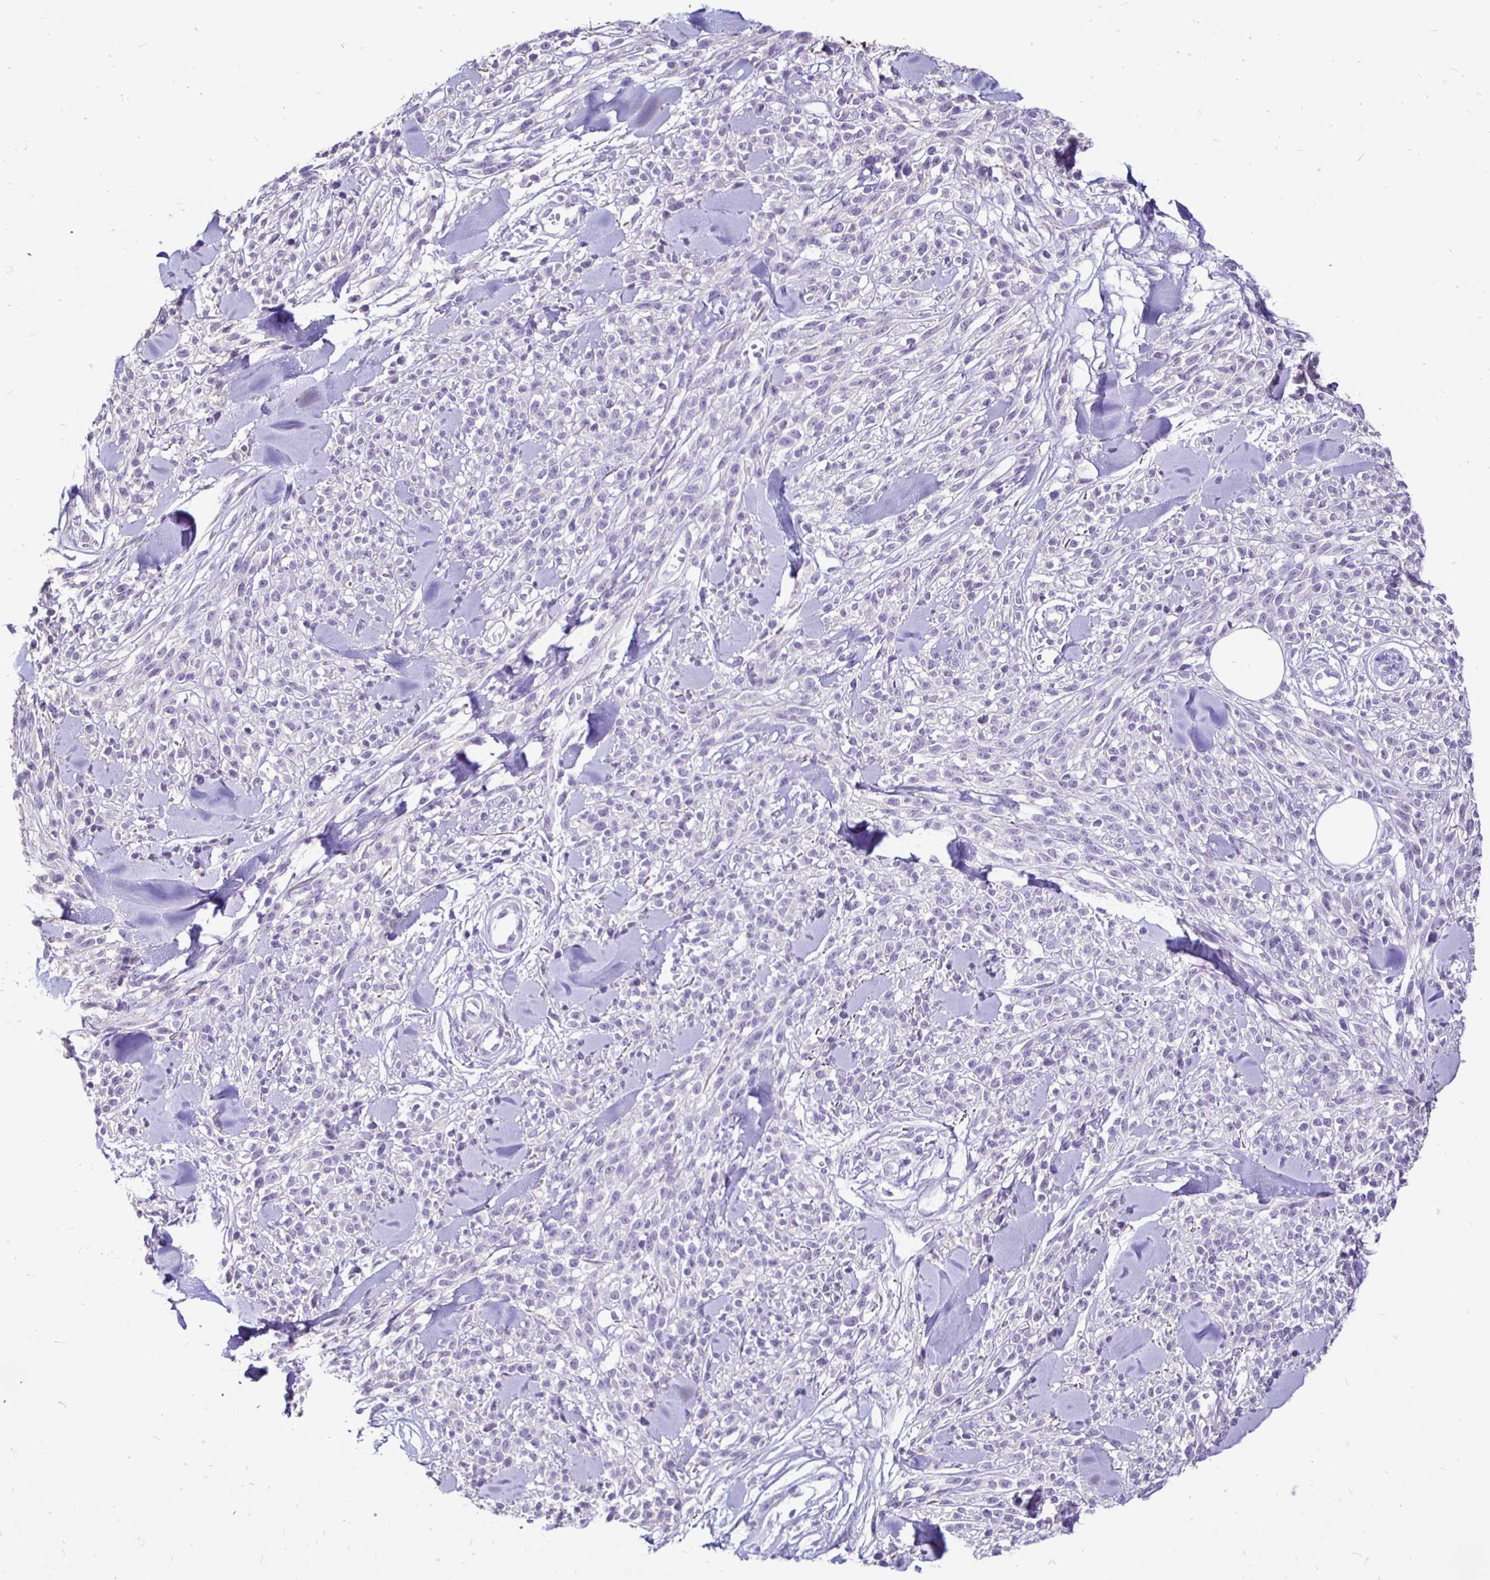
{"staining": {"intensity": "negative", "quantity": "none", "location": "none"}, "tissue": "melanoma", "cell_type": "Tumor cells", "image_type": "cancer", "snomed": [{"axis": "morphology", "description": "Malignant melanoma, NOS"}, {"axis": "topography", "description": "Skin"}, {"axis": "topography", "description": "Skin of trunk"}], "caption": "The image shows no significant positivity in tumor cells of melanoma.", "gene": "TAF1D", "patient": {"sex": "male", "age": 74}}